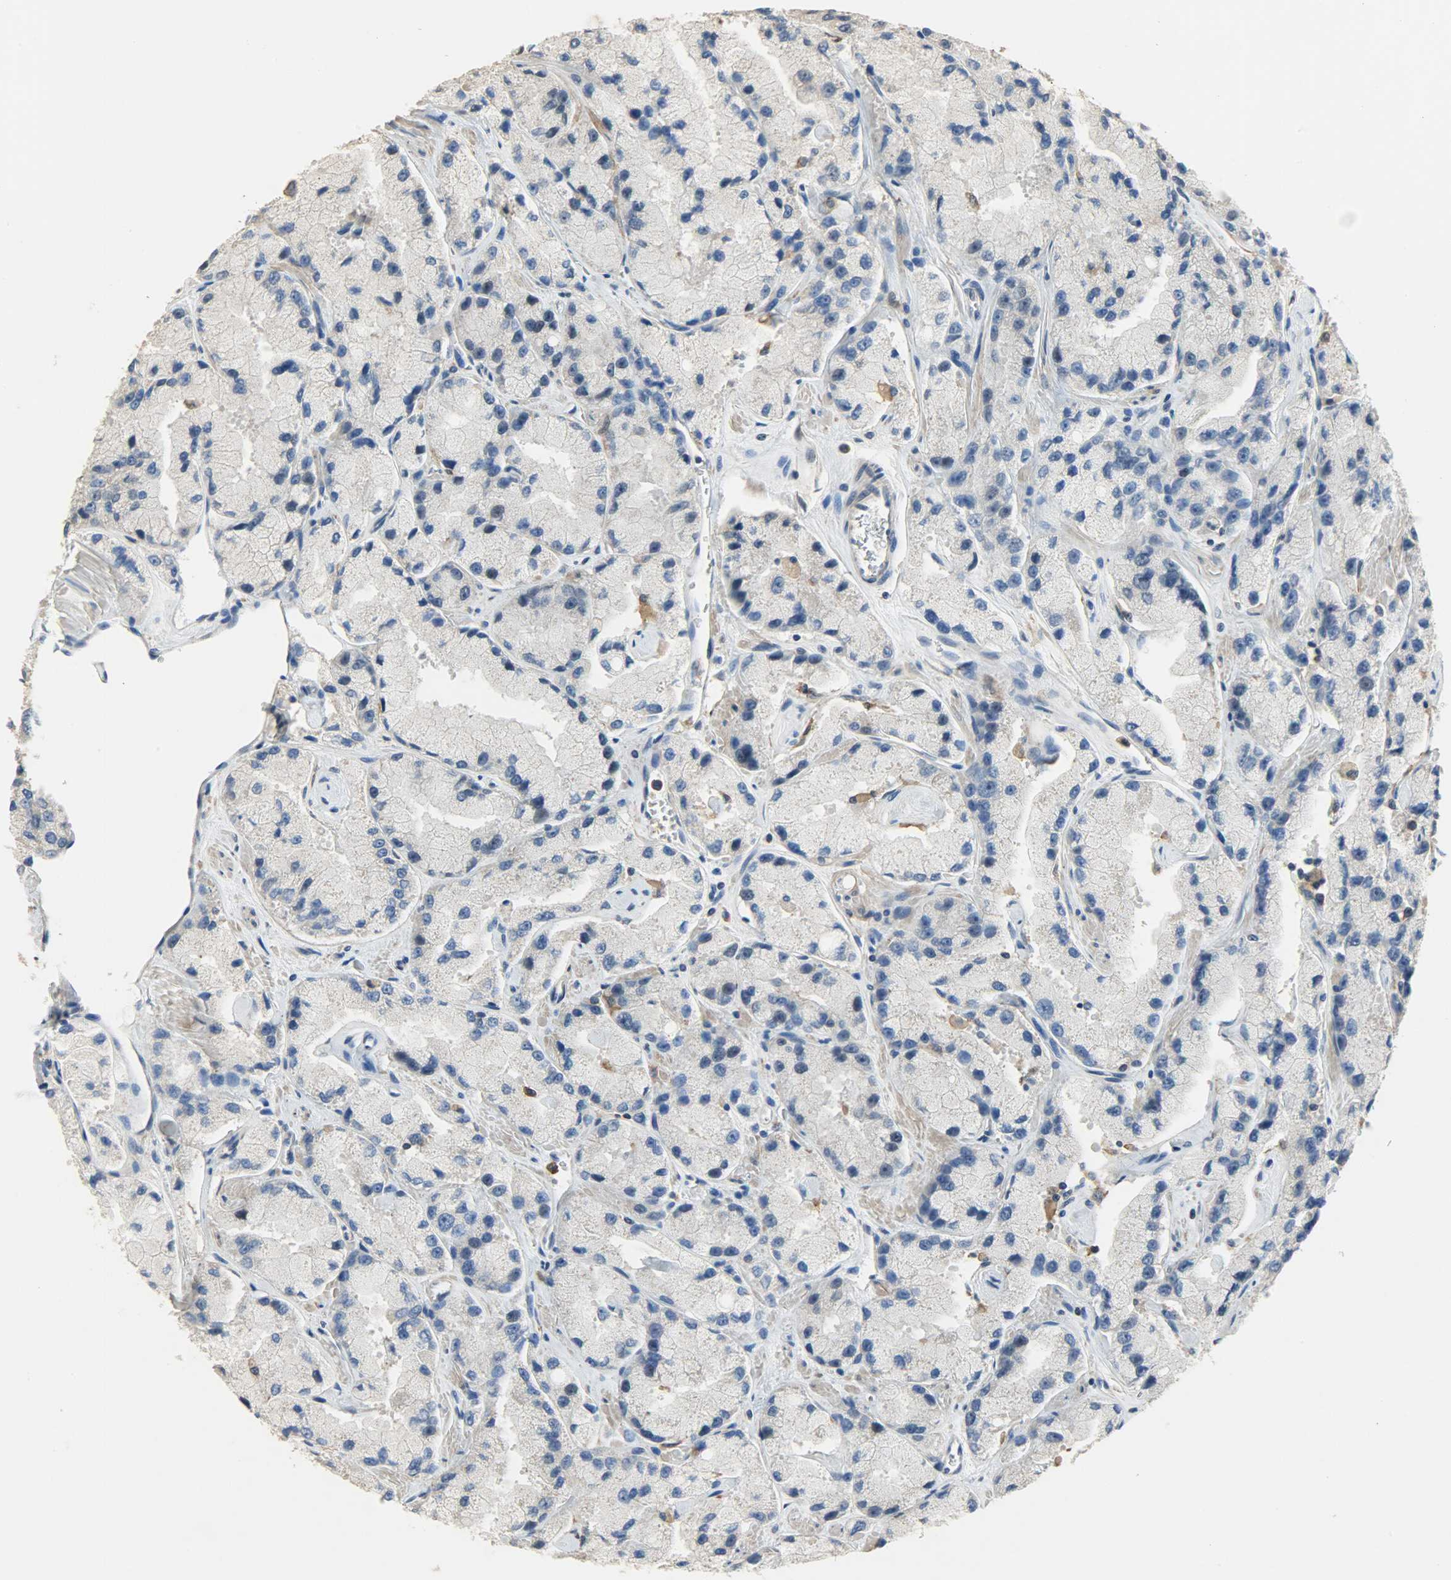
{"staining": {"intensity": "negative", "quantity": "none", "location": "none"}, "tissue": "prostate cancer", "cell_type": "Tumor cells", "image_type": "cancer", "snomed": [{"axis": "morphology", "description": "Adenocarcinoma, High grade"}, {"axis": "topography", "description": "Prostate"}], "caption": "A micrograph of prostate adenocarcinoma (high-grade) stained for a protein displays no brown staining in tumor cells.", "gene": "SKAP2", "patient": {"sex": "male", "age": 58}}